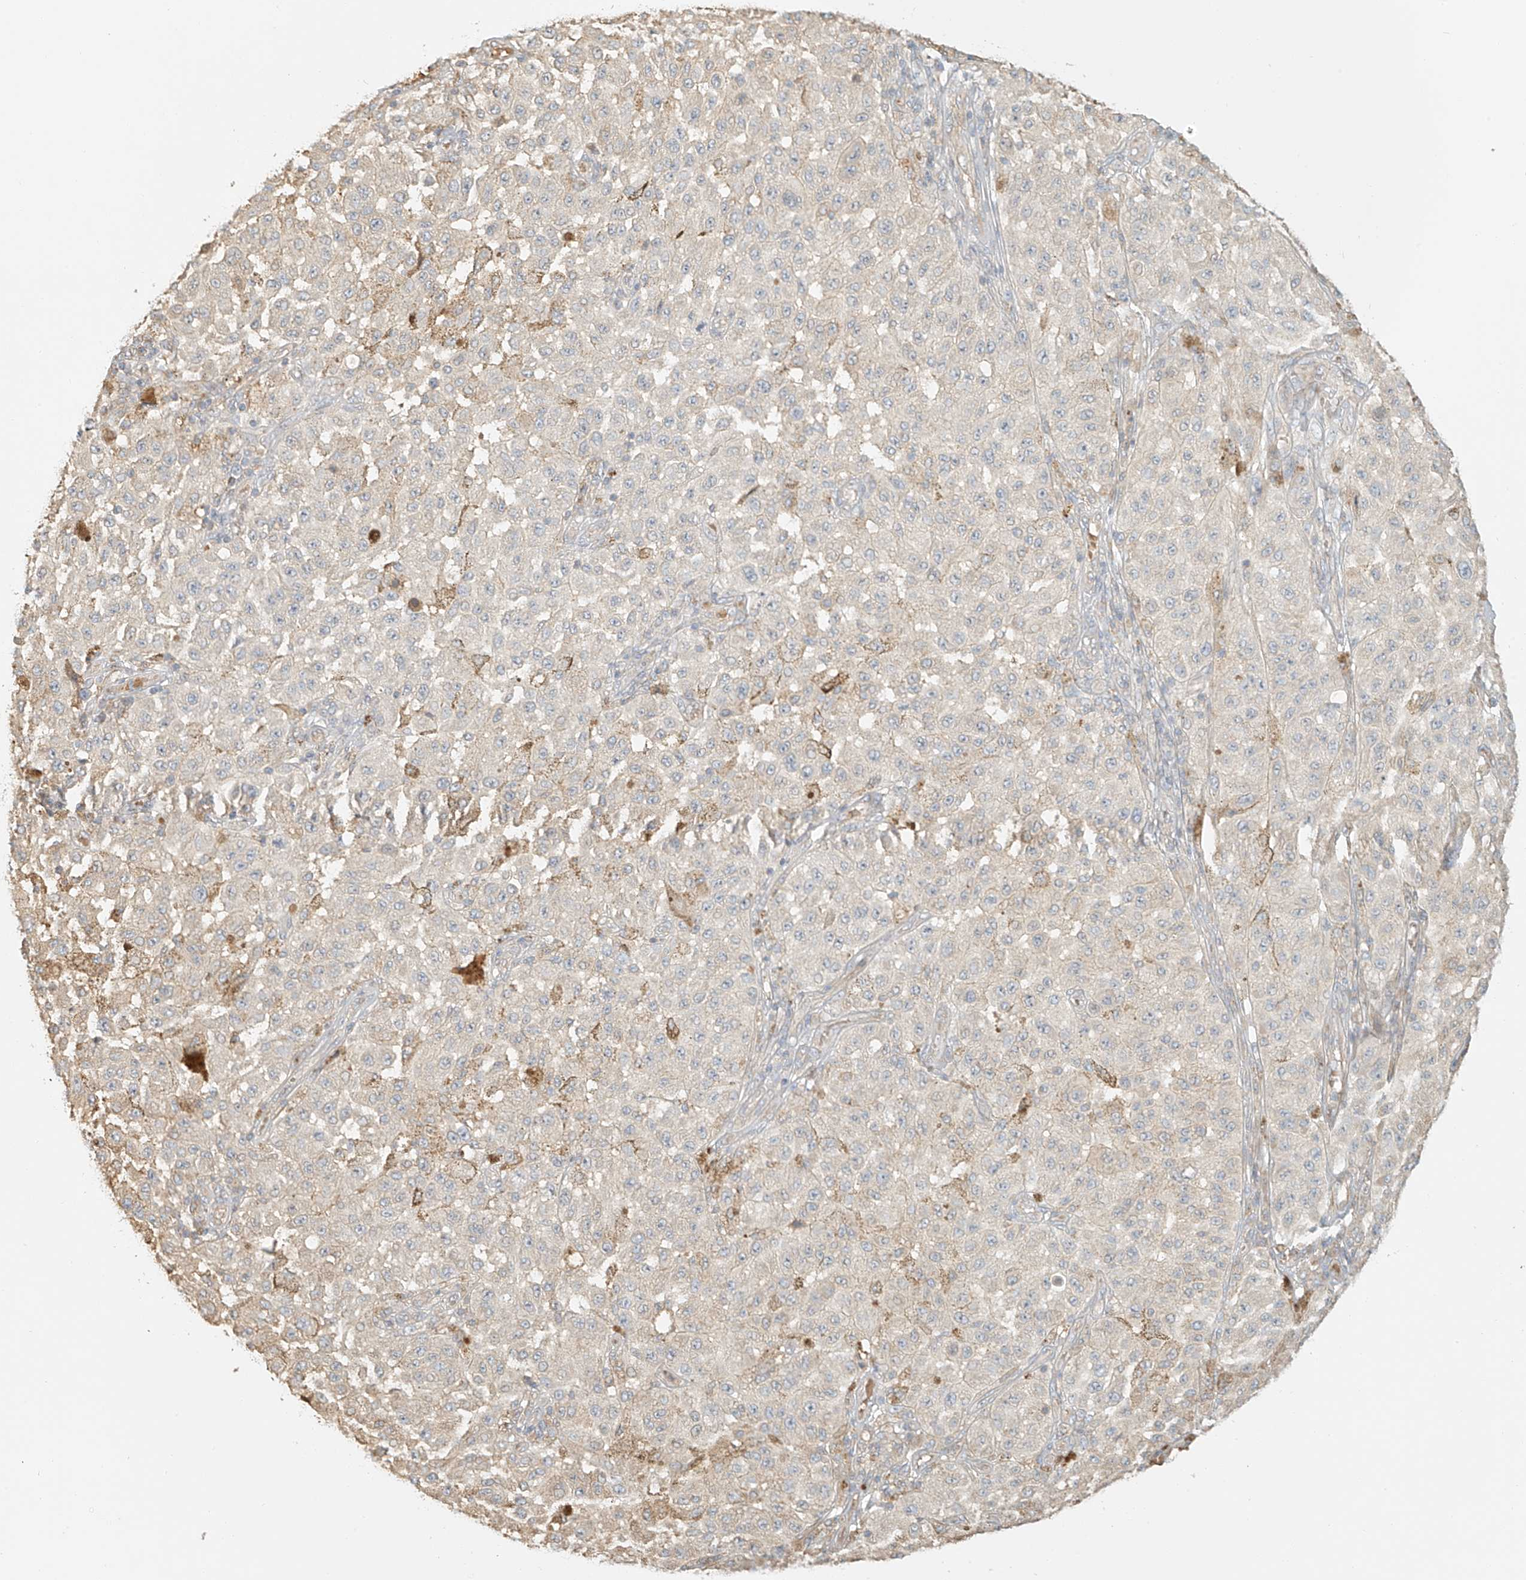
{"staining": {"intensity": "negative", "quantity": "none", "location": "none"}, "tissue": "melanoma", "cell_type": "Tumor cells", "image_type": "cancer", "snomed": [{"axis": "morphology", "description": "Malignant melanoma, NOS"}, {"axis": "topography", "description": "Skin"}], "caption": "Human malignant melanoma stained for a protein using immunohistochemistry demonstrates no expression in tumor cells.", "gene": "UPK1B", "patient": {"sex": "female", "age": 64}}